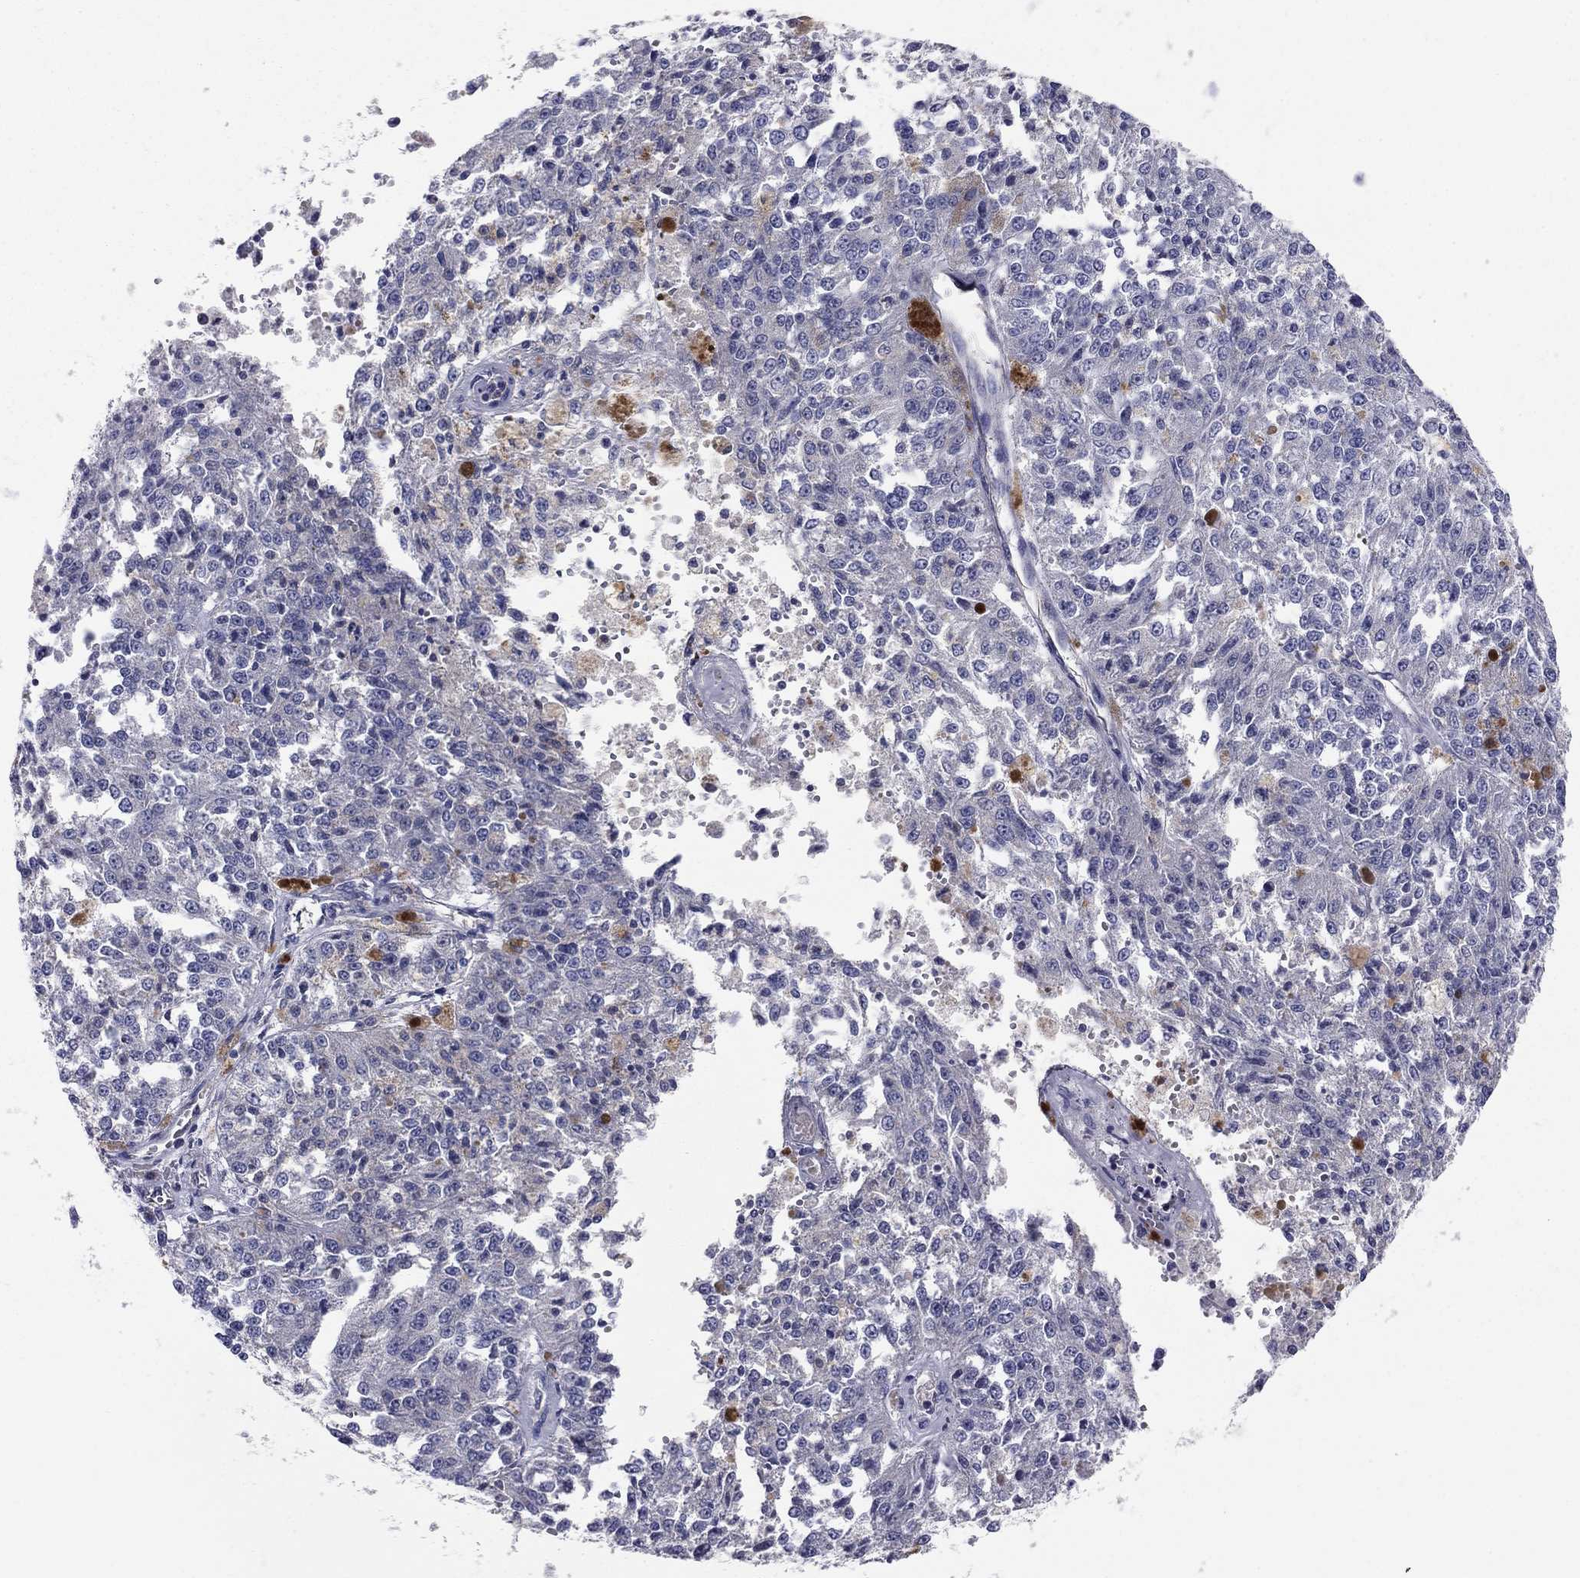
{"staining": {"intensity": "negative", "quantity": "none", "location": "none"}, "tissue": "melanoma", "cell_type": "Tumor cells", "image_type": "cancer", "snomed": [{"axis": "morphology", "description": "Malignant melanoma, Metastatic site"}, {"axis": "topography", "description": "Lymph node"}], "caption": "Immunohistochemical staining of human melanoma demonstrates no significant positivity in tumor cells.", "gene": "EMP2", "patient": {"sex": "female", "age": 64}}